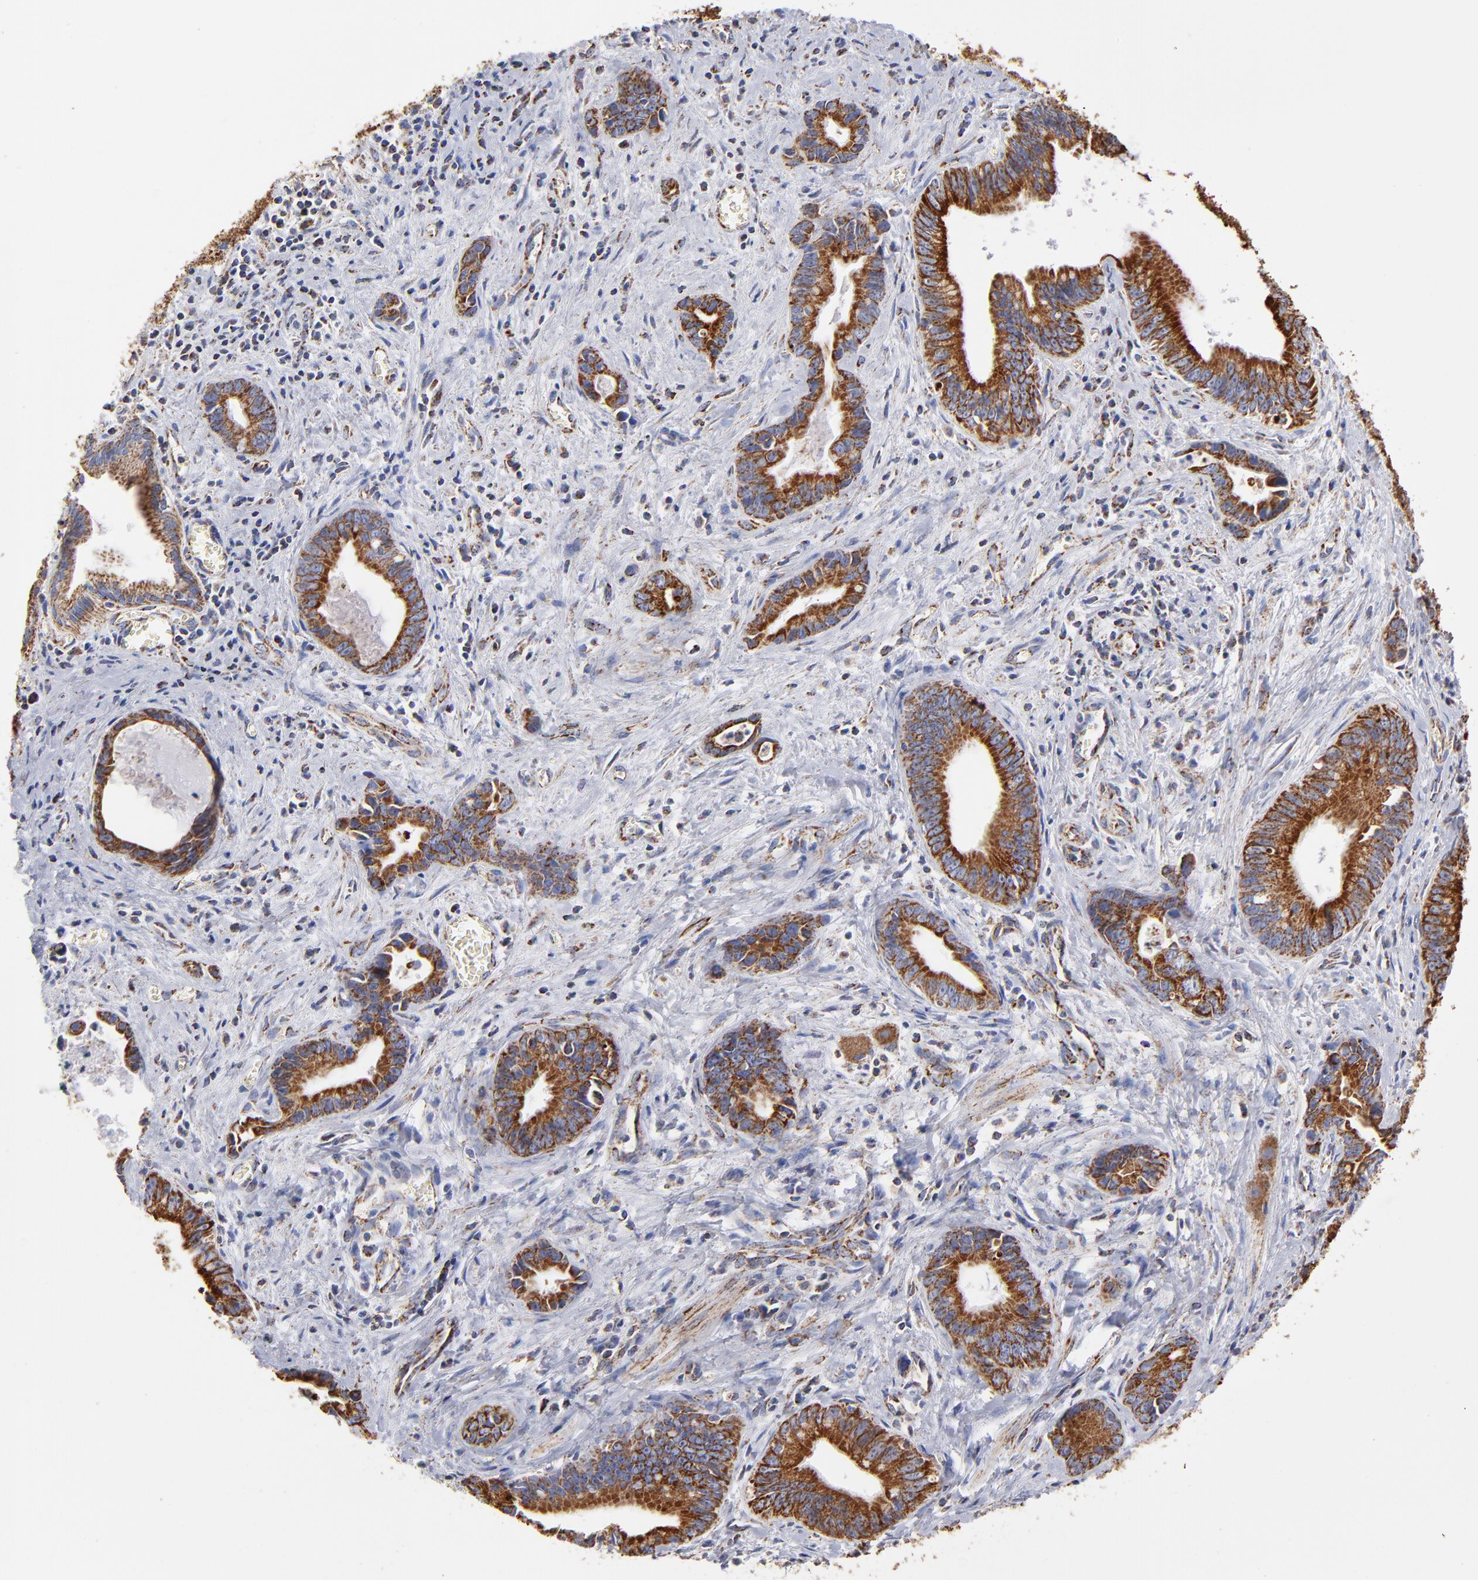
{"staining": {"intensity": "strong", "quantity": ">75%", "location": "cytoplasmic/membranous"}, "tissue": "liver cancer", "cell_type": "Tumor cells", "image_type": "cancer", "snomed": [{"axis": "morphology", "description": "Cholangiocarcinoma"}, {"axis": "topography", "description": "Liver"}], "caption": "This is a photomicrograph of immunohistochemistry (IHC) staining of liver cholangiocarcinoma, which shows strong expression in the cytoplasmic/membranous of tumor cells.", "gene": "PHB1", "patient": {"sex": "female", "age": 55}}